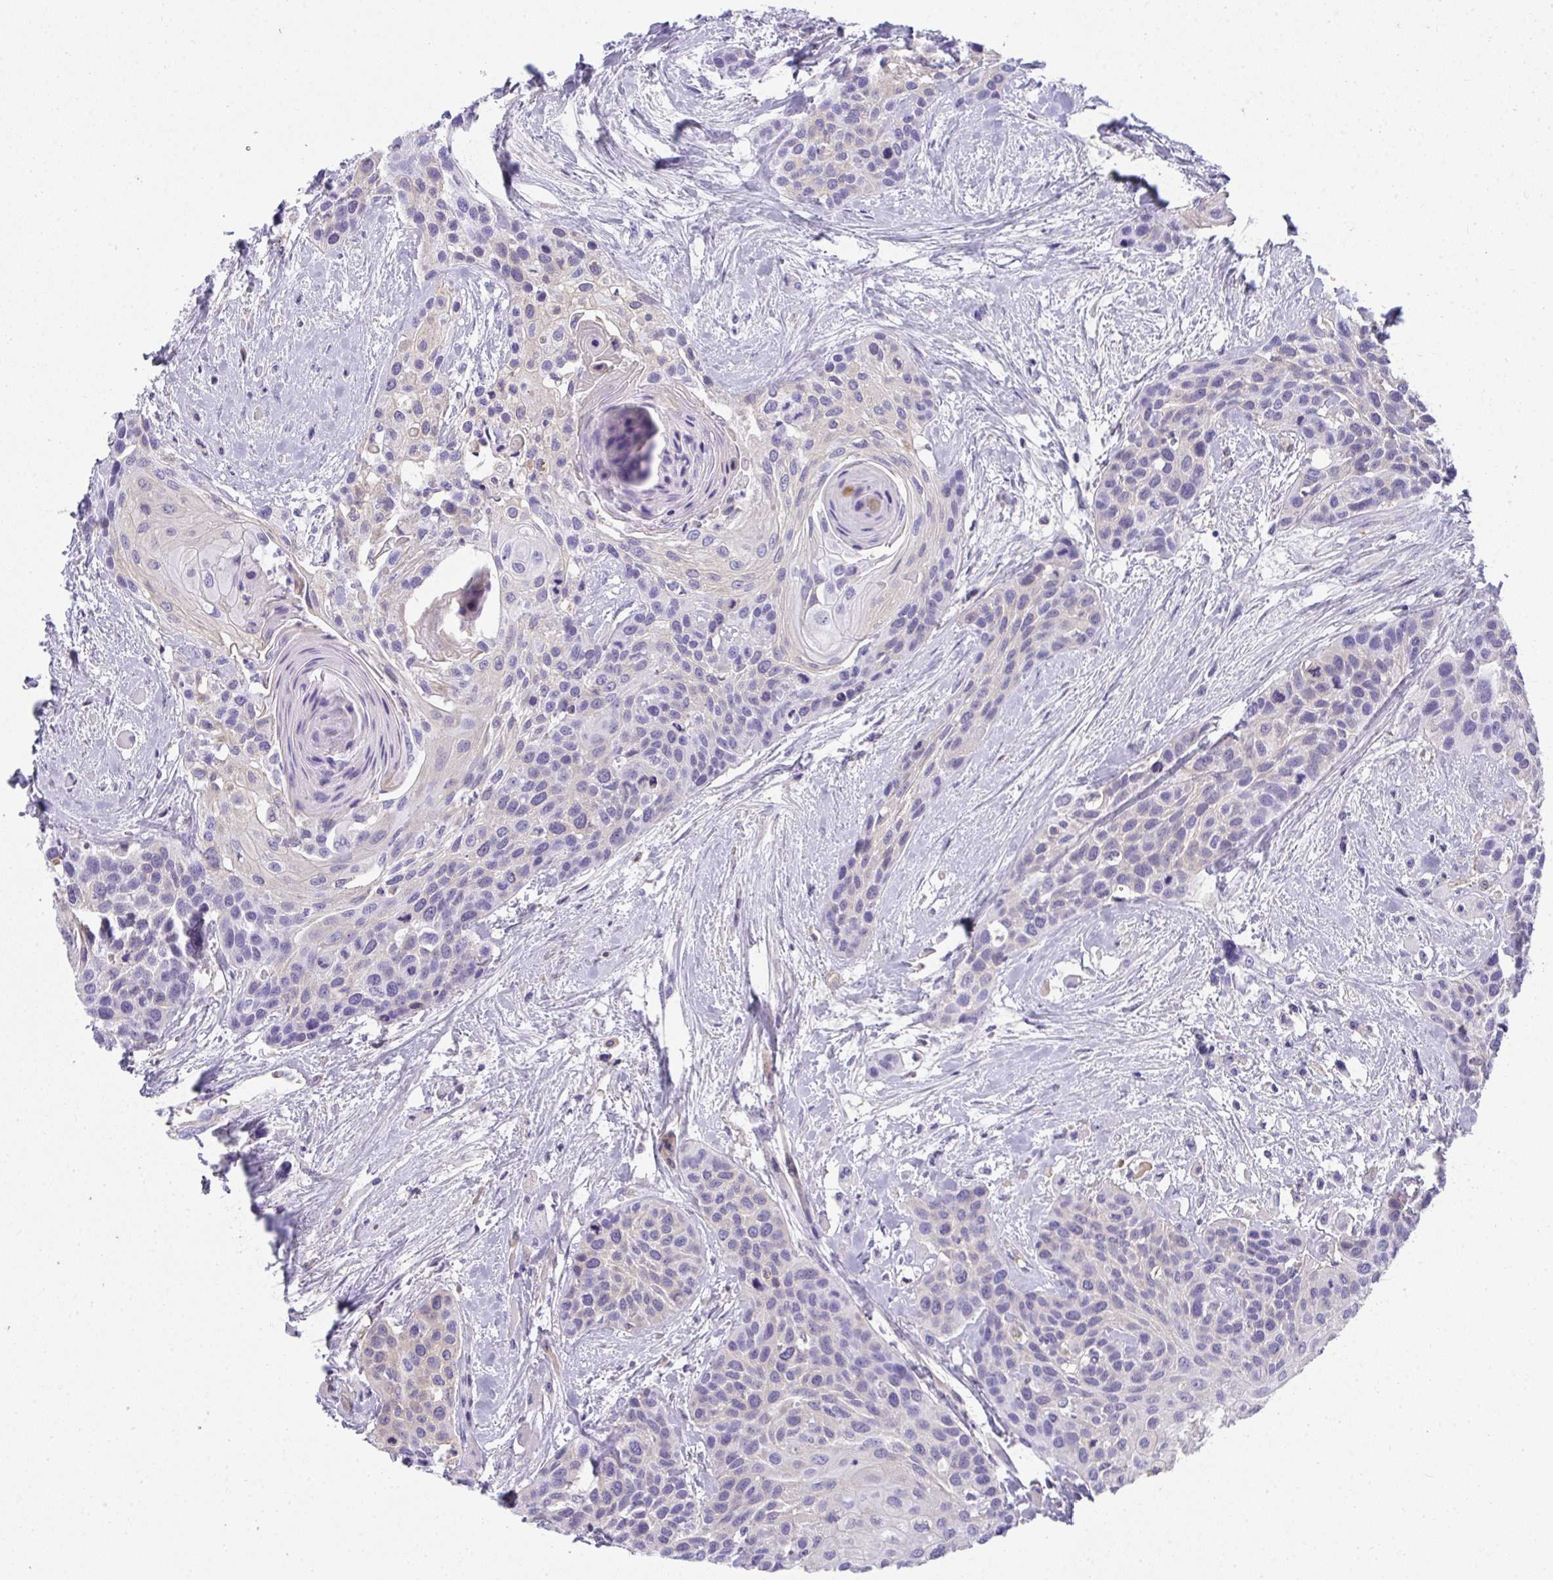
{"staining": {"intensity": "negative", "quantity": "none", "location": "none"}, "tissue": "head and neck cancer", "cell_type": "Tumor cells", "image_type": "cancer", "snomed": [{"axis": "morphology", "description": "Squamous cell carcinoma, NOS"}, {"axis": "topography", "description": "Head-Neck"}], "caption": "Immunohistochemistry (IHC) micrograph of neoplastic tissue: head and neck squamous cell carcinoma stained with DAB exhibits no significant protein positivity in tumor cells.", "gene": "ZSWIM3", "patient": {"sex": "female", "age": 50}}